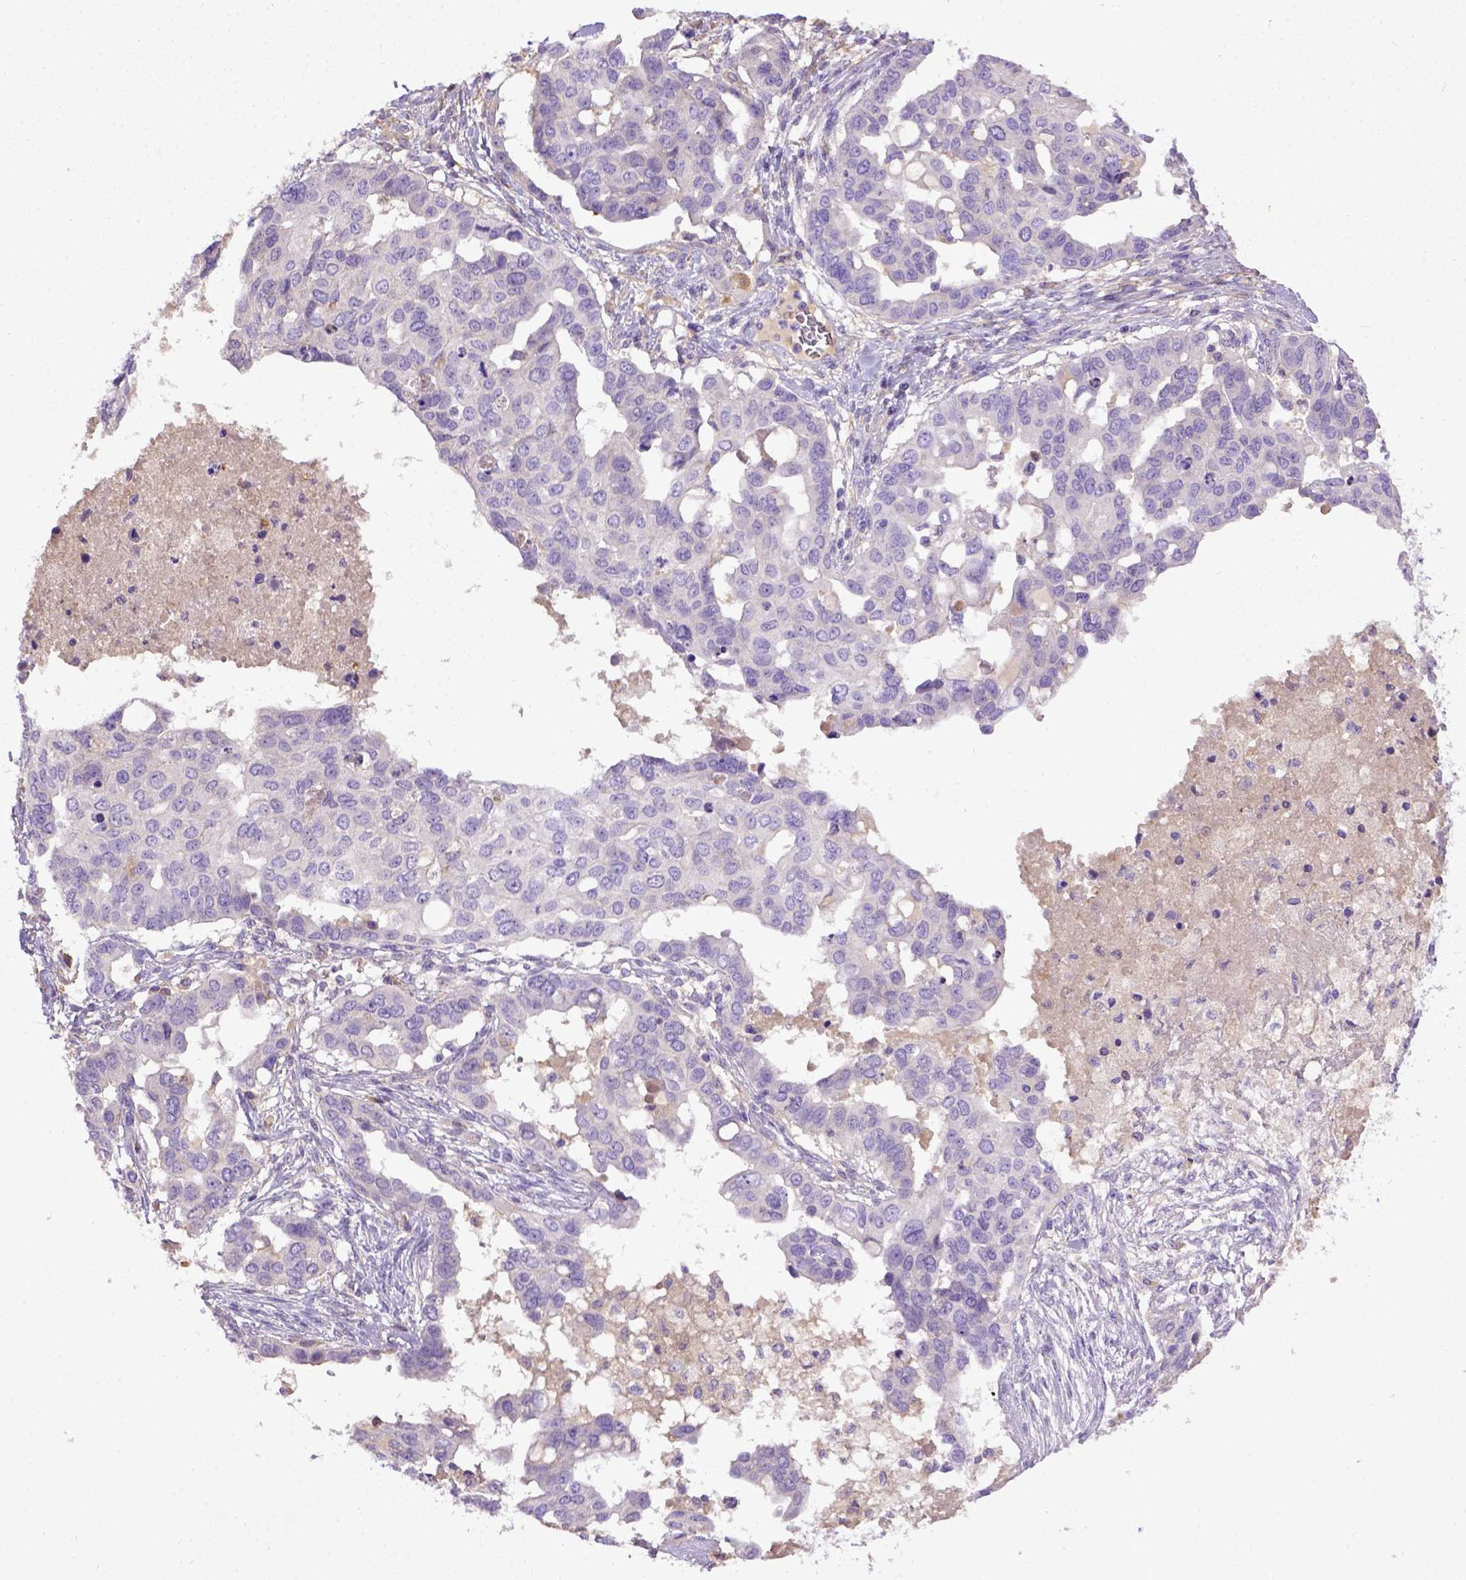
{"staining": {"intensity": "negative", "quantity": "none", "location": "none"}, "tissue": "ovarian cancer", "cell_type": "Tumor cells", "image_type": "cancer", "snomed": [{"axis": "morphology", "description": "Carcinoma, endometroid"}, {"axis": "topography", "description": "Ovary"}], "caption": "The photomicrograph demonstrates no significant positivity in tumor cells of endometroid carcinoma (ovarian).", "gene": "DEPDC1B", "patient": {"sex": "female", "age": 78}}